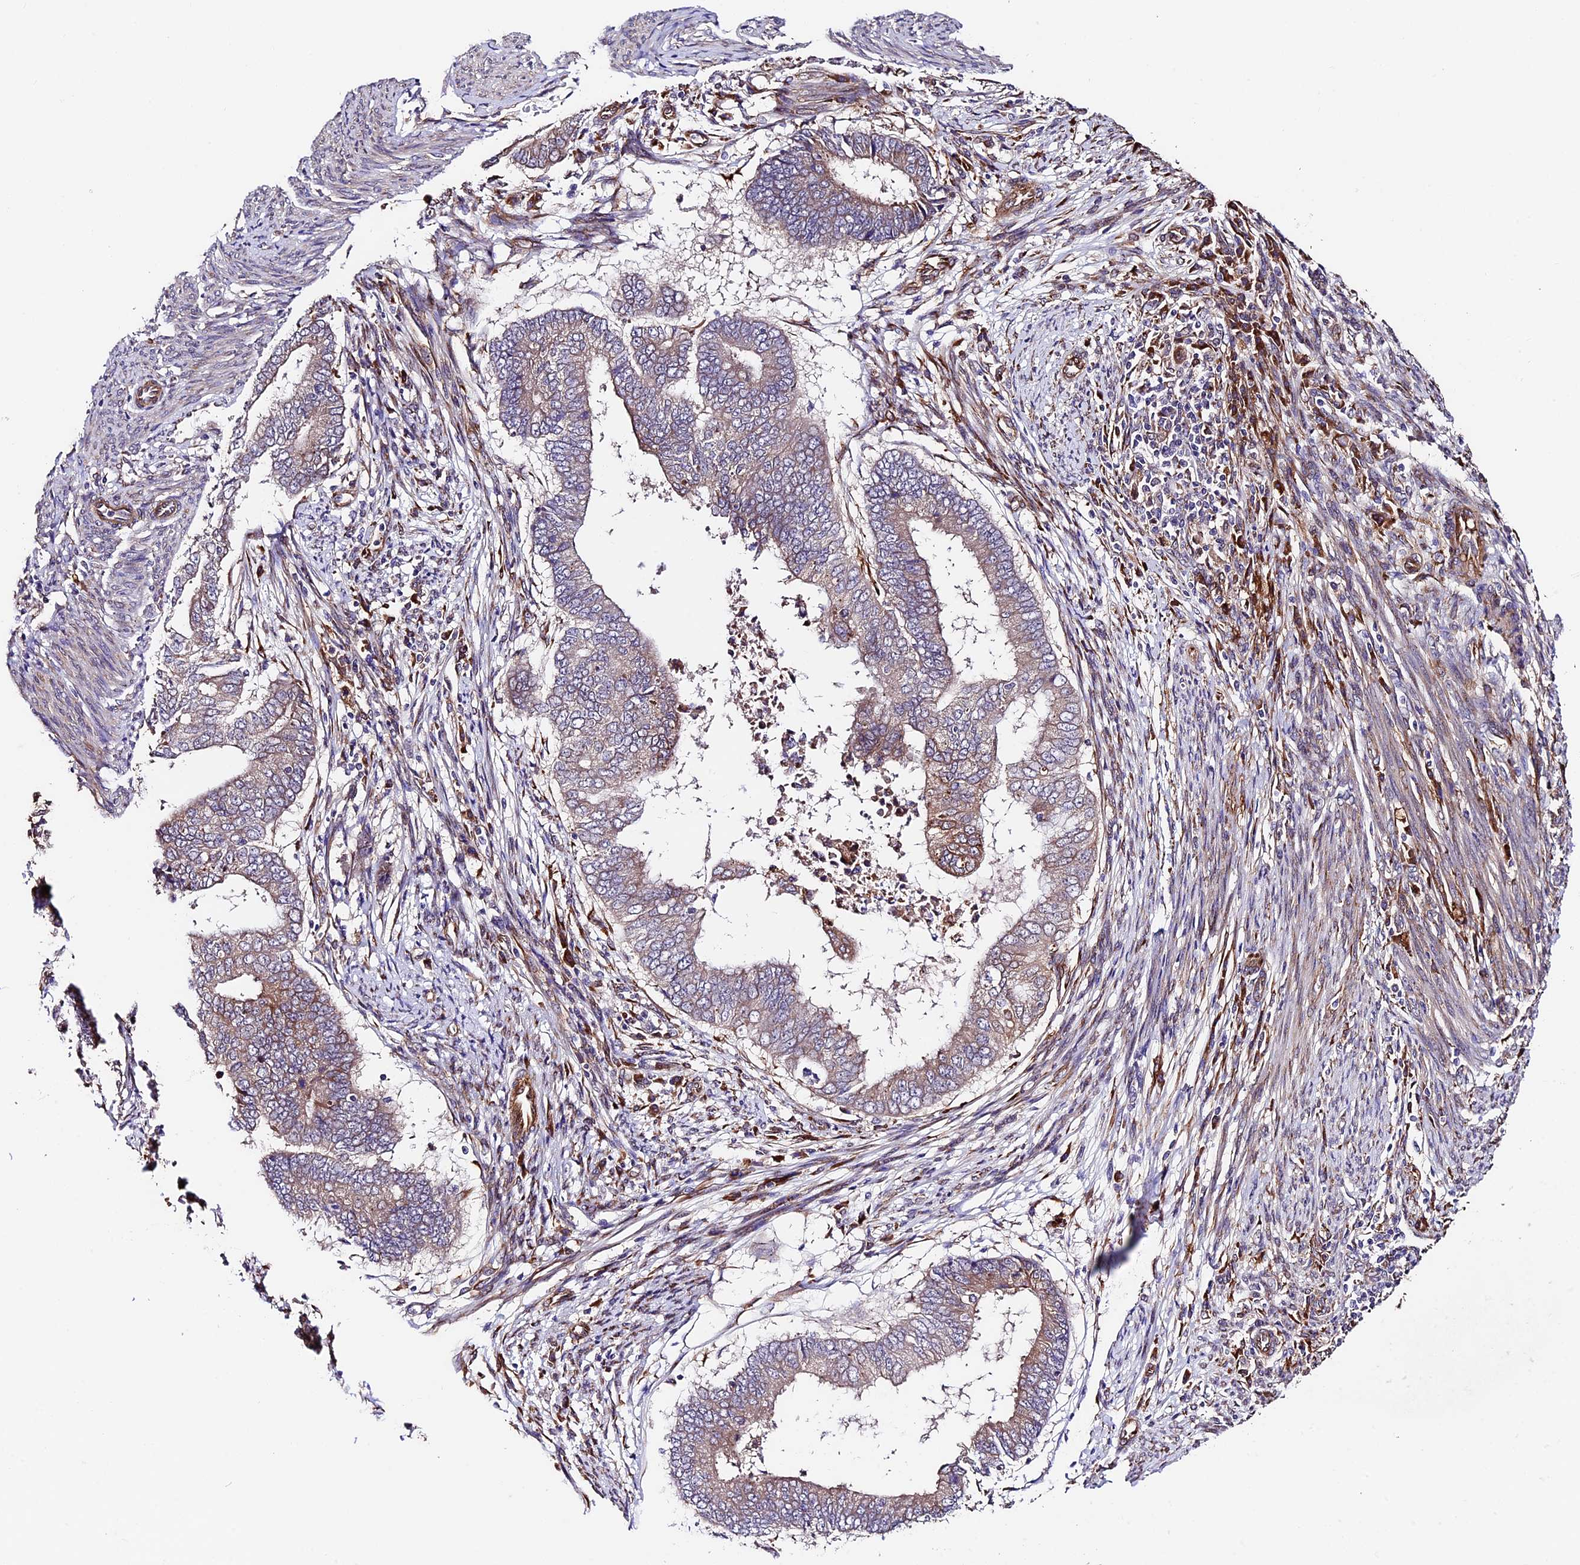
{"staining": {"intensity": "moderate", "quantity": "<25%", "location": "cytoplasmic/membranous"}, "tissue": "endometrial cancer", "cell_type": "Tumor cells", "image_type": "cancer", "snomed": [{"axis": "morphology", "description": "Polyp, NOS"}, {"axis": "morphology", "description": "Adenocarcinoma, NOS"}, {"axis": "morphology", "description": "Adenoma, NOS"}, {"axis": "topography", "description": "Endometrium"}], "caption": "Protein staining demonstrates moderate cytoplasmic/membranous staining in approximately <25% of tumor cells in endometrial cancer (adenocarcinoma).", "gene": "LSM7", "patient": {"sex": "female", "age": 79}}